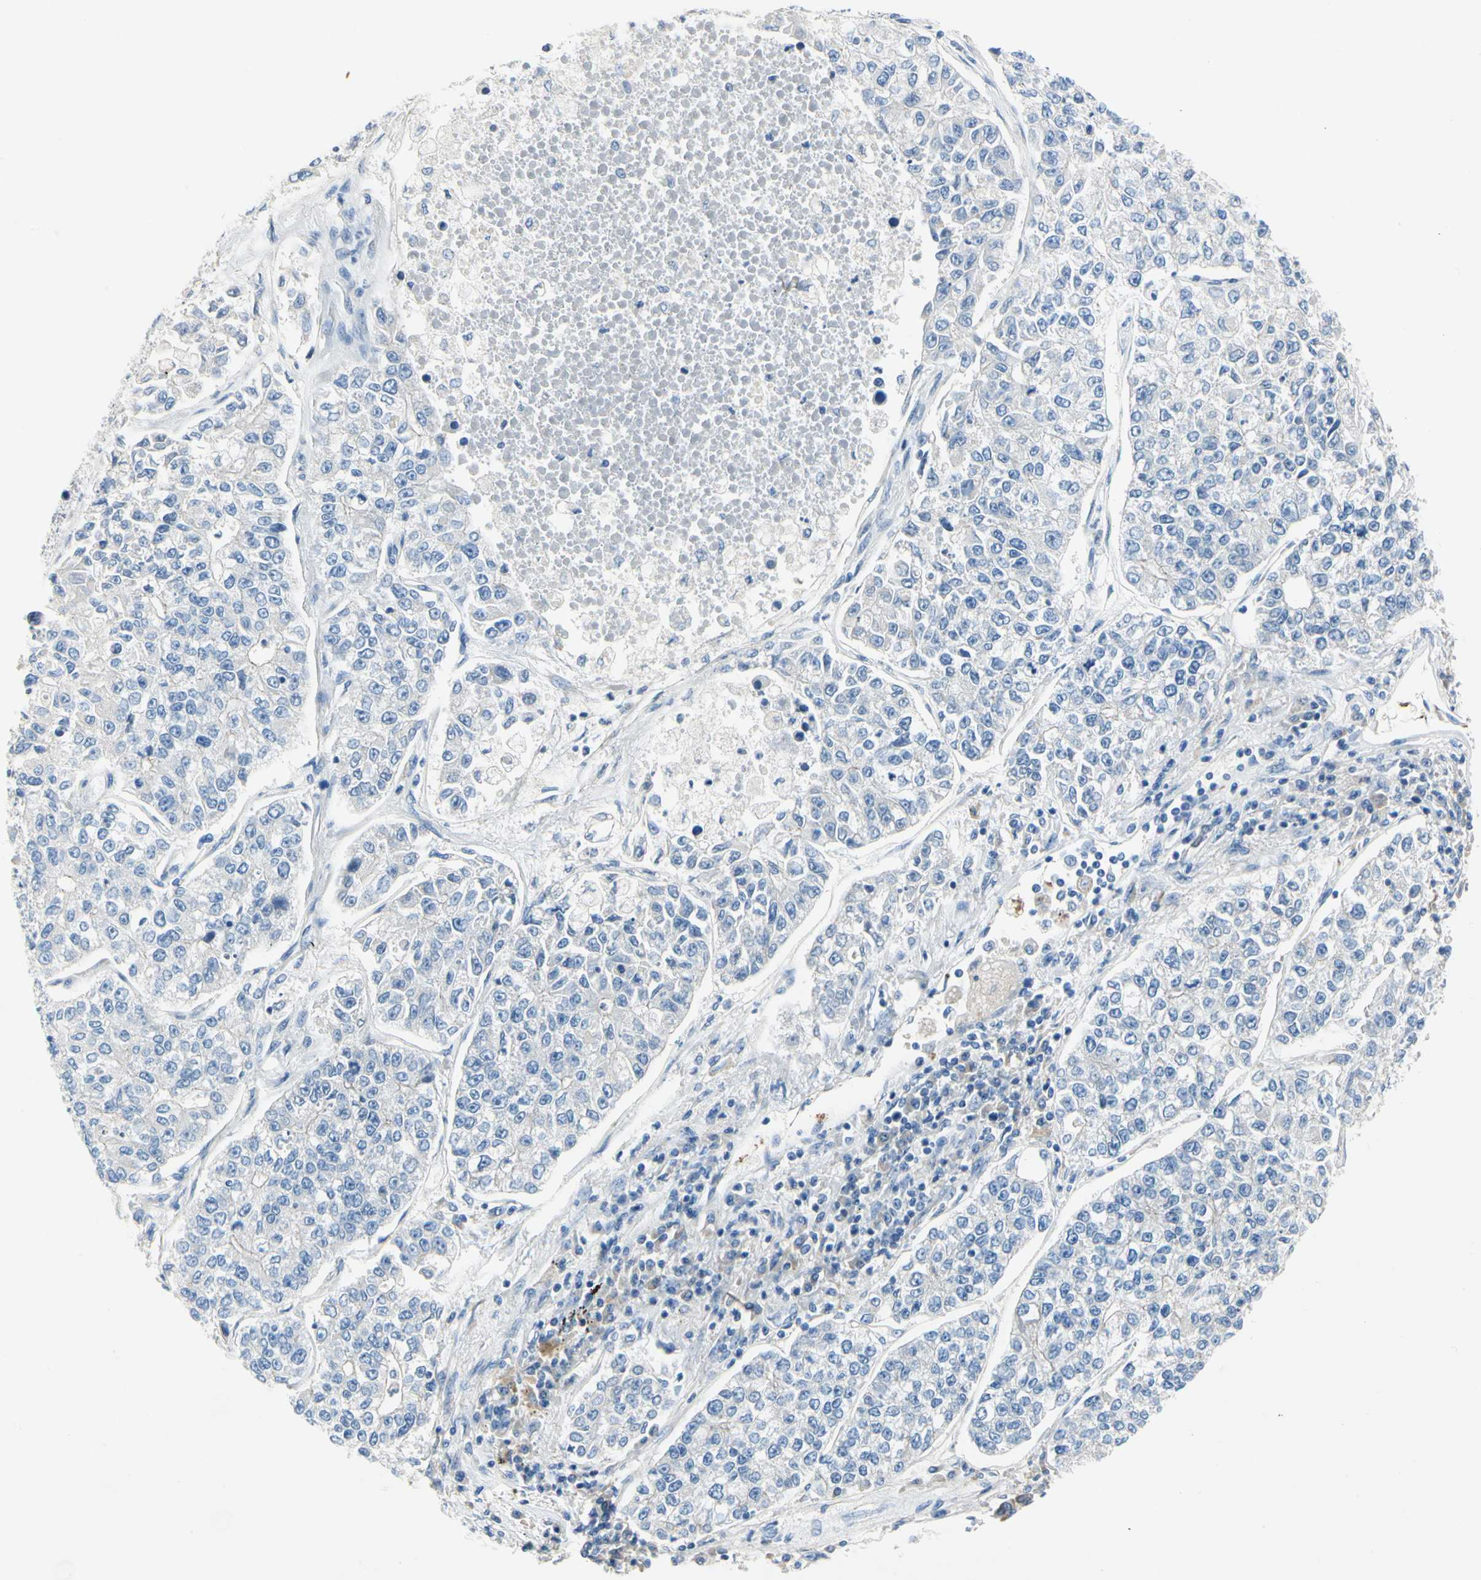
{"staining": {"intensity": "negative", "quantity": "none", "location": "none"}, "tissue": "lung cancer", "cell_type": "Tumor cells", "image_type": "cancer", "snomed": [{"axis": "morphology", "description": "Adenocarcinoma, NOS"}, {"axis": "topography", "description": "Lung"}], "caption": "DAB (3,3'-diaminobenzidine) immunohistochemical staining of human lung adenocarcinoma exhibits no significant positivity in tumor cells. The staining is performed using DAB (3,3'-diaminobenzidine) brown chromogen with nuclei counter-stained in using hematoxylin.", "gene": "CA14", "patient": {"sex": "male", "age": 49}}